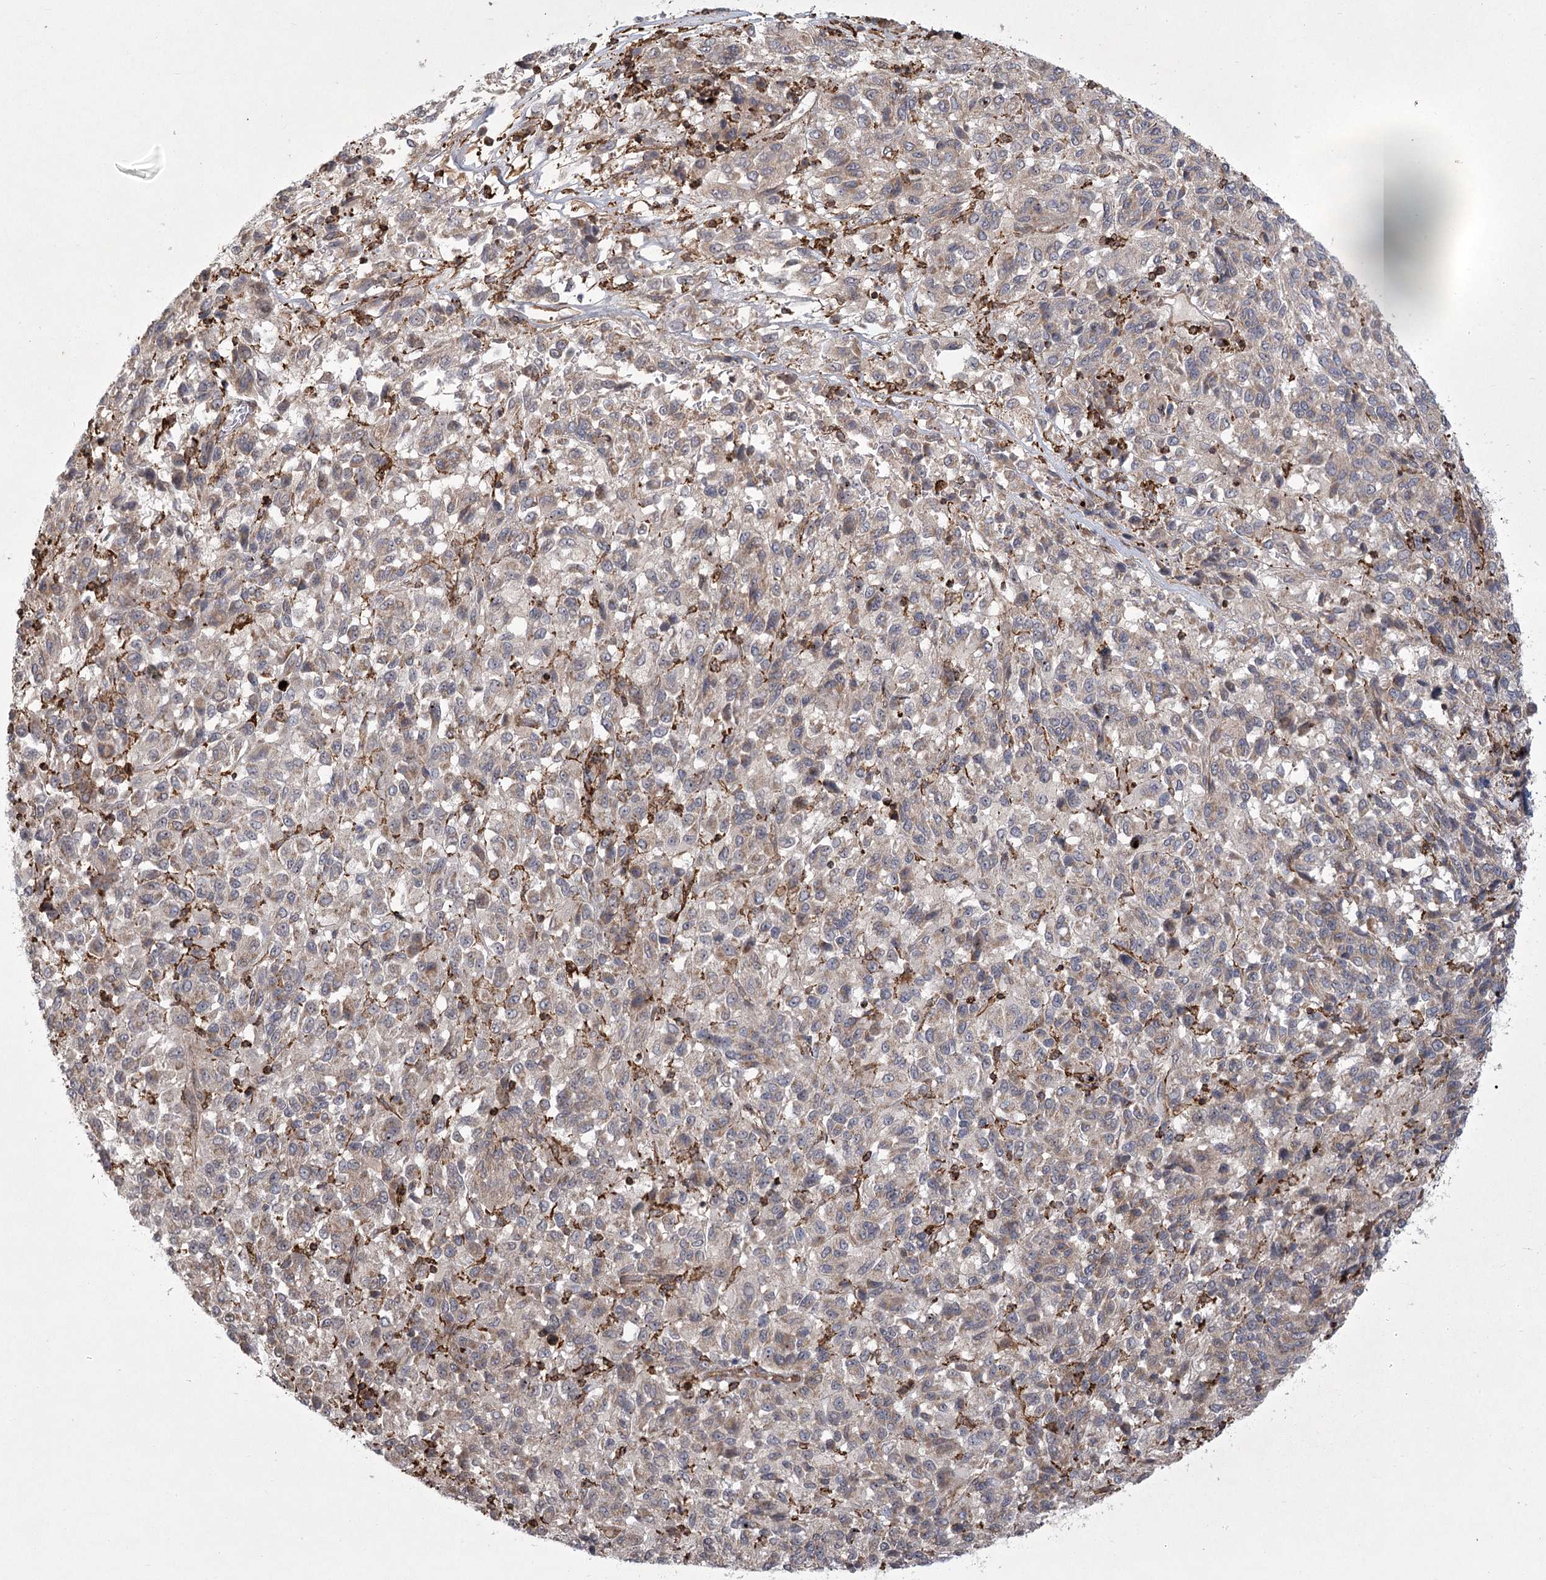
{"staining": {"intensity": "weak", "quantity": "<25%", "location": "cytoplasmic/membranous"}, "tissue": "melanoma", "cell_type": "Tumor cells", "image_type": "cancer", "snomed": [{"axis": "morphology", "description": "Malignant melanoma, Metastatic site"}, {"axis": "topography", "description": "Lung"}], "caption": "This is an immunohistochemistry (IHC) histopathology image of human malignant melanoma (metastatic site). There is no staining in tumor cells.", "gene": "MEPE", "patient": {"sex": "male", "age": 64}}